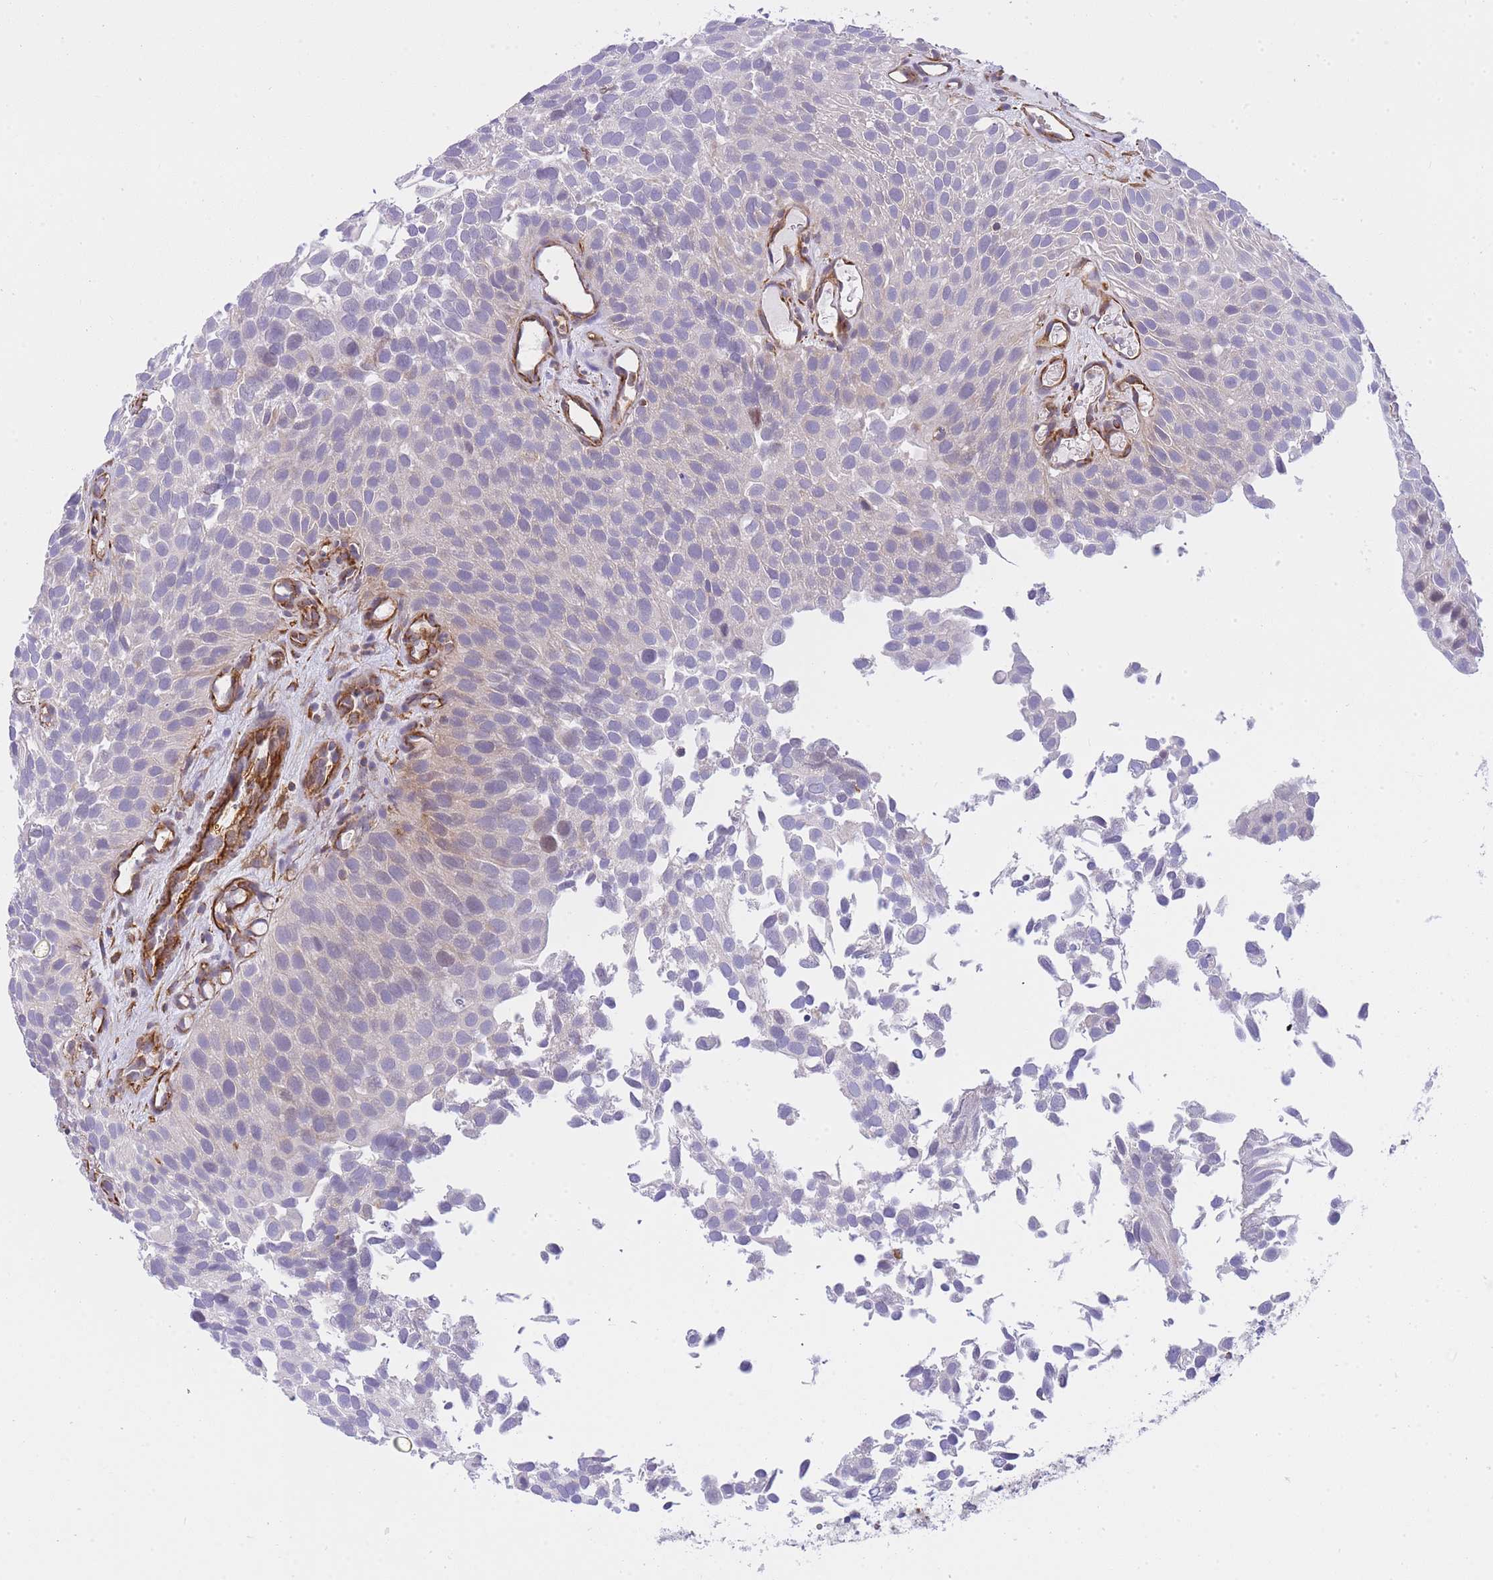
{"staining": {"intensity": "negative", "quantity": "none", "location": "none"}, "tissue": "urothelial cancer", "cell_type": "Tumor cells", "image_type": "cancer", "snomed": [{"axis": "morphology", "description": "Urothelial carcinoma, Low grade"}, {"axis": "topography", "description": "Urinary bladder"}], "caption": "Urothelial cancer stained for a protein using immunohistochemistry reveals no positivity tumor cells.", "gene": "ECPAS", "patient": {"sex": "male", "age": 88}}